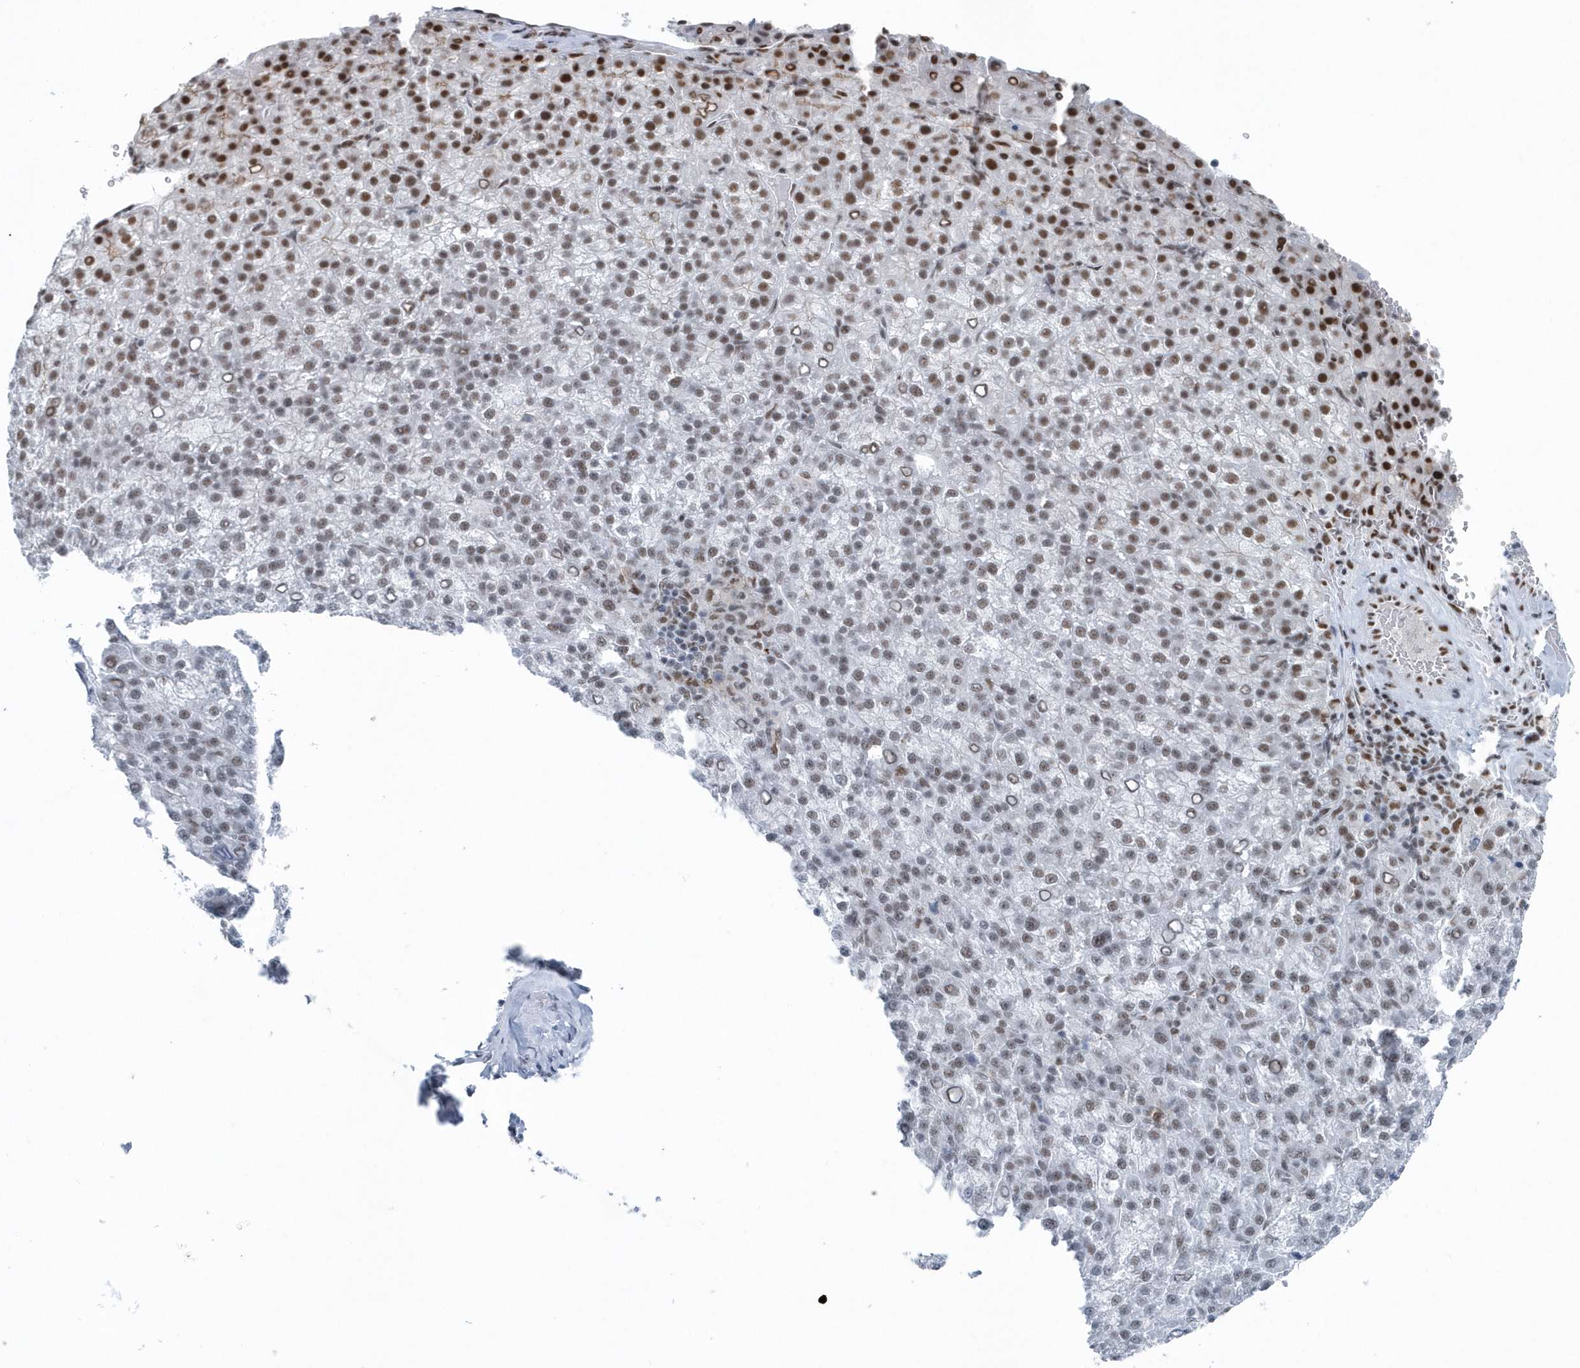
{"staining": {"intensity": "moderate", "quantity": "25%-75%", "location": "nuclear"}, "tissue": "liver cancer", "cell_type": "Tumor cells", "image_type": "cancer", "snomed": [{"axis": "morphology", "description": "Carcinoma, Hepatocellular, NOS"}, {"axis": "topography", "description": "Liver"}], "caption": "This histopathology image shows immunohistochemistry (IHC) staining of human liver cancer, with medium moderate nuclear positivity in approximately 25%-75% of tumor cells.", "gene": "FIP1L1", "patient": {"sex": "female", "age": 58}}